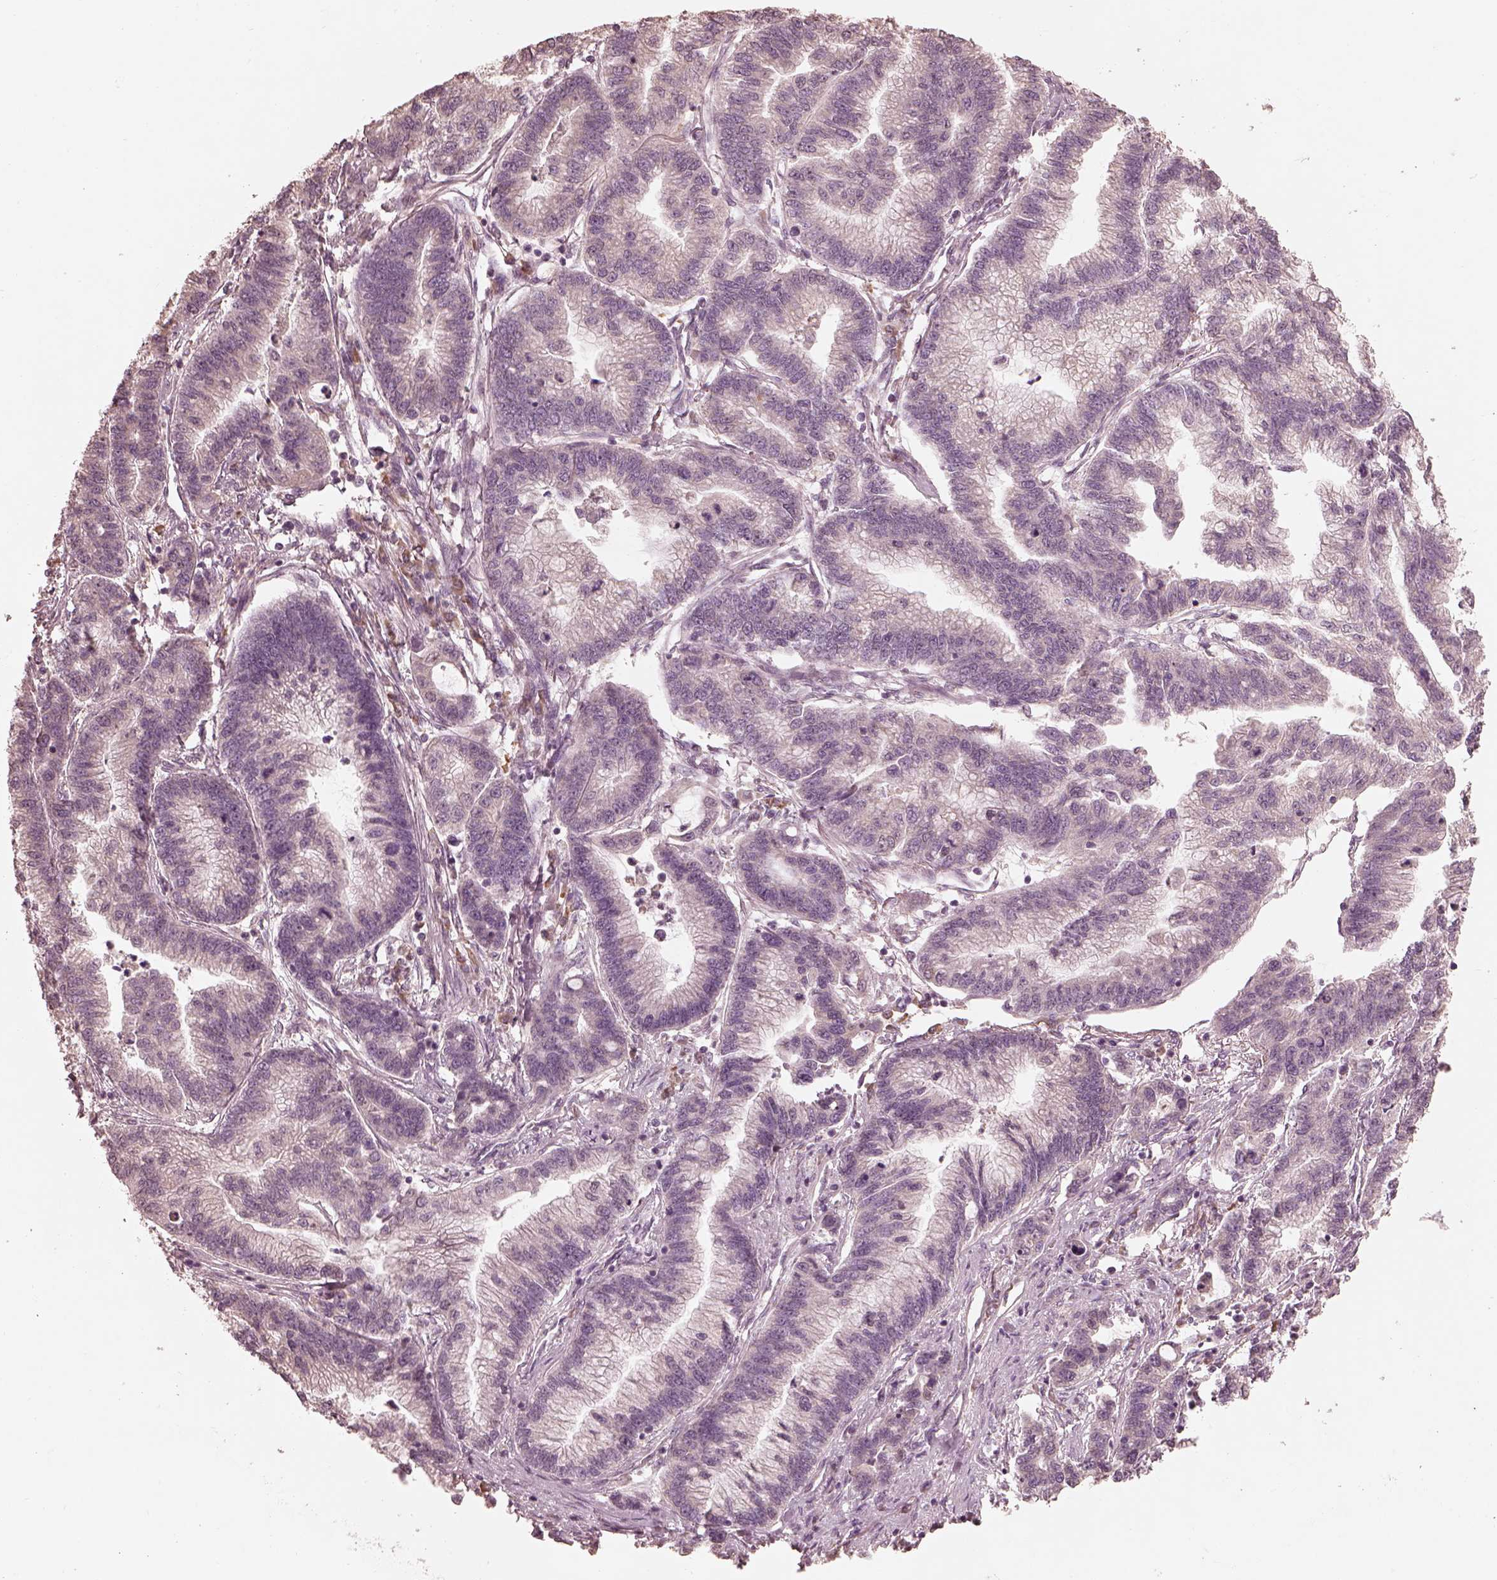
{"staining": {"intensity": "negative", "quantity": "none", "location": "none"}, "tissue": "stomach cancer", "cell_type": "Tumor cells", "image_type": "cancer", "snomed": [{"axis": "morphology", "description": "Adenocarcinoma, NOS"}, {"axis": "topography", "description": "Stomach"}], "caption": "IHC of stomach cancer reveals no expression in tumor cells.", "gene": "CALR3", "patient": {"sex": "male", "age": 83}}